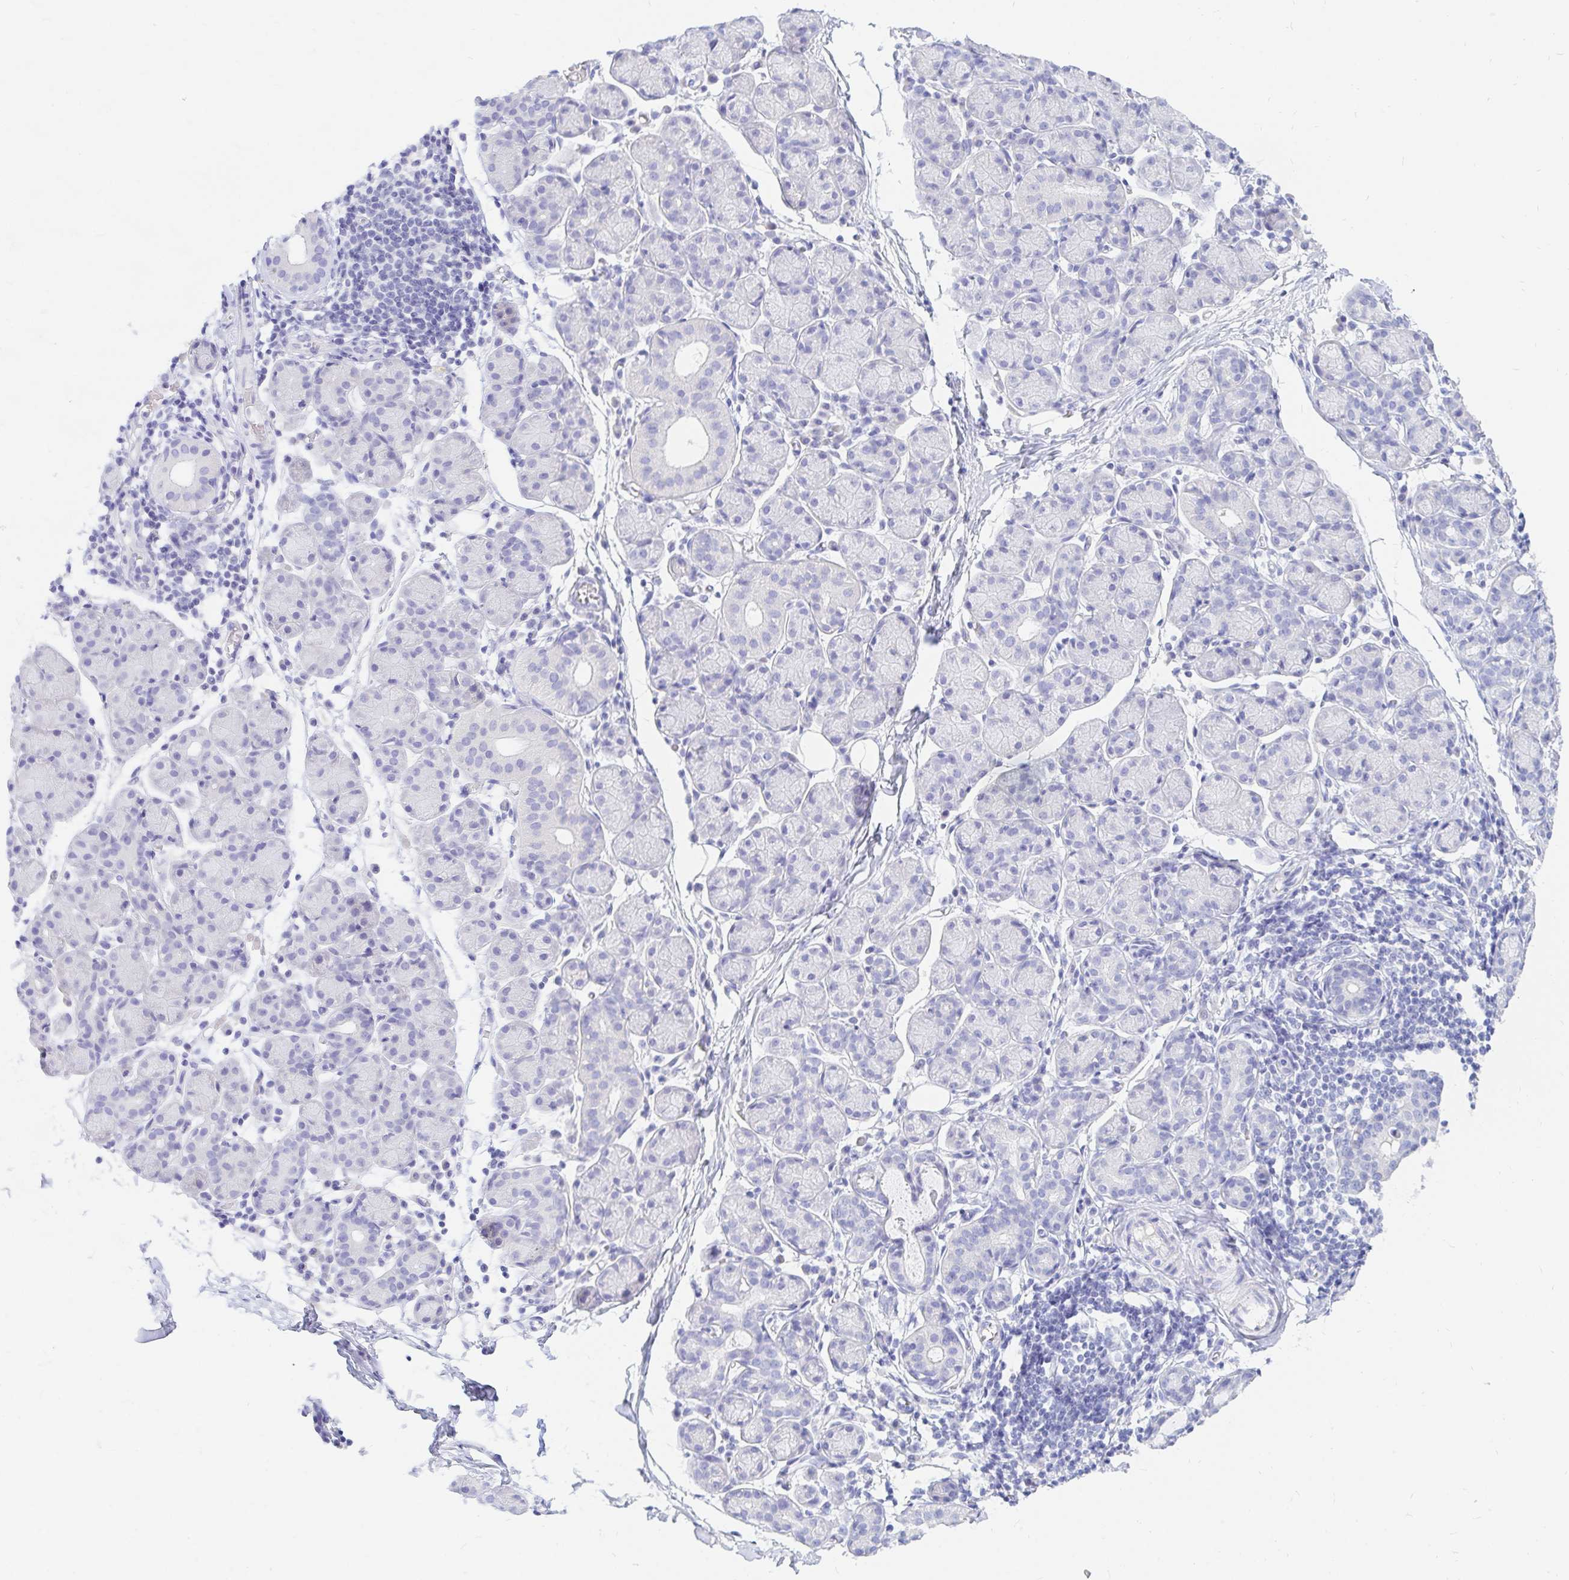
{"staining": {"intensity": "negative", "quantity": "none", "location": "none"}, "tissue": "salivary gland", "cell_type": "Glandular cells", "image_type": "normal", "snomed": [{"axis": "morphology", "description": "Normal tissue, NOS"}, {"axis": "morphology", "description": "Inflammation, NOS"}, {"axis": "topography", "description": "Lymph node"}, {"axis": "topography", "description": "Salivary gland"}], "caption": "DAB (3,3'-diaminobenzidine) immunohistochemical staining of normal salivary gland displays no significant staining in glandular cells.", "gene": "NR2E1", "patient": {"sex": "male", "age": 3}}